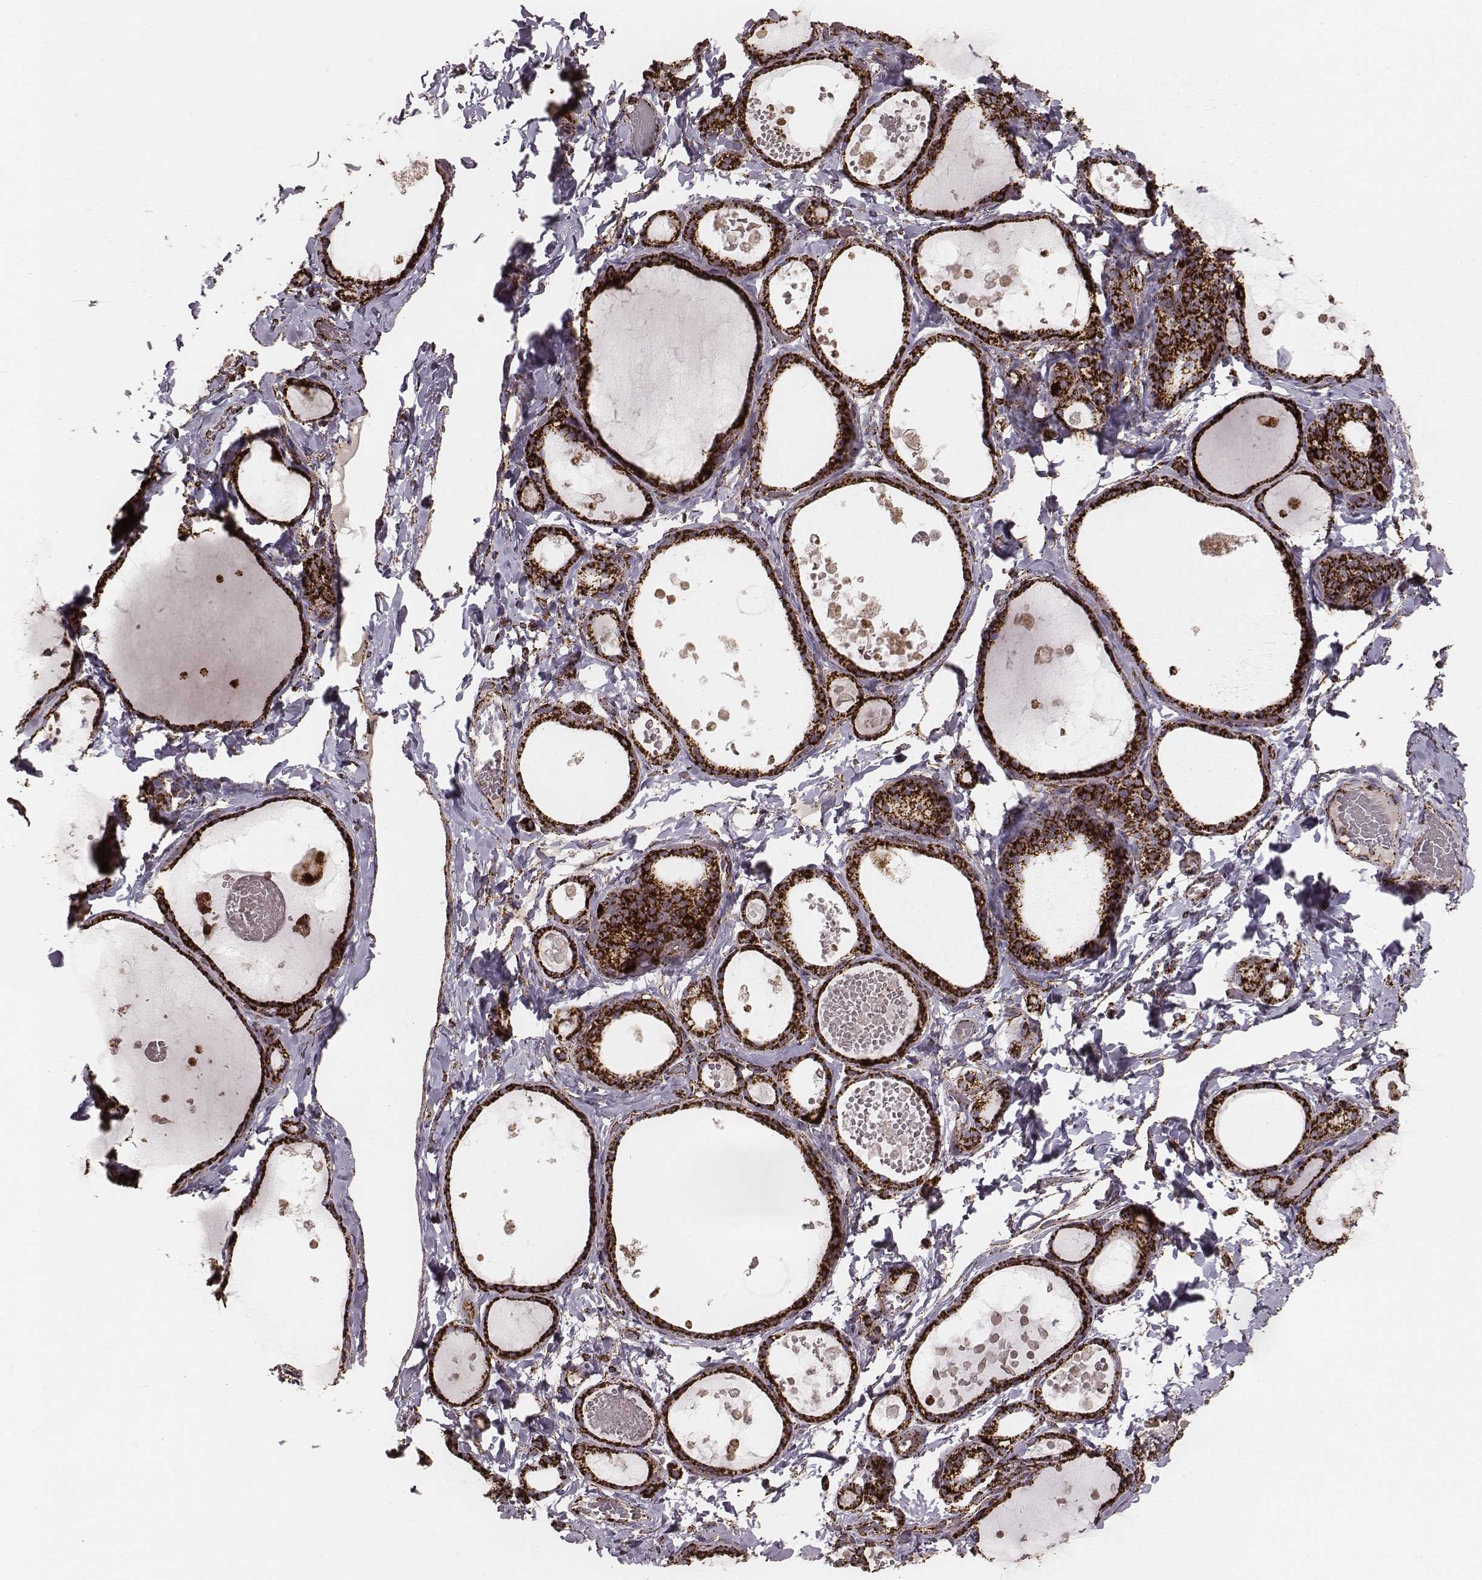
{"staining": {"intensity": "strong", "quantity": ">75%", "location": "cytoplasmic/membranous"}, "tissue": "thyroid gland", "cell_type": "Glandular cells", "image_type": "normal", "snomed": [{"axis": "morphology", "description": "Normal tissue, NOS"}, {"axis": "topography", "description": "Thyroid gland"}], "caption": "Thyroid gland stained with DAB (3,3'-diaminobenzidine) IHC reveals high levels of strong cytoplasmic/membranous staining in about >75% of glandular cells. (Stains: DAB (3,3'-diaminobenzidine) in brown, nuclei in blue, Microscopy: brightfield microscopy at high magnification).", "gene": "TUFM", "patient": {"sex": "female", "age": 56}}